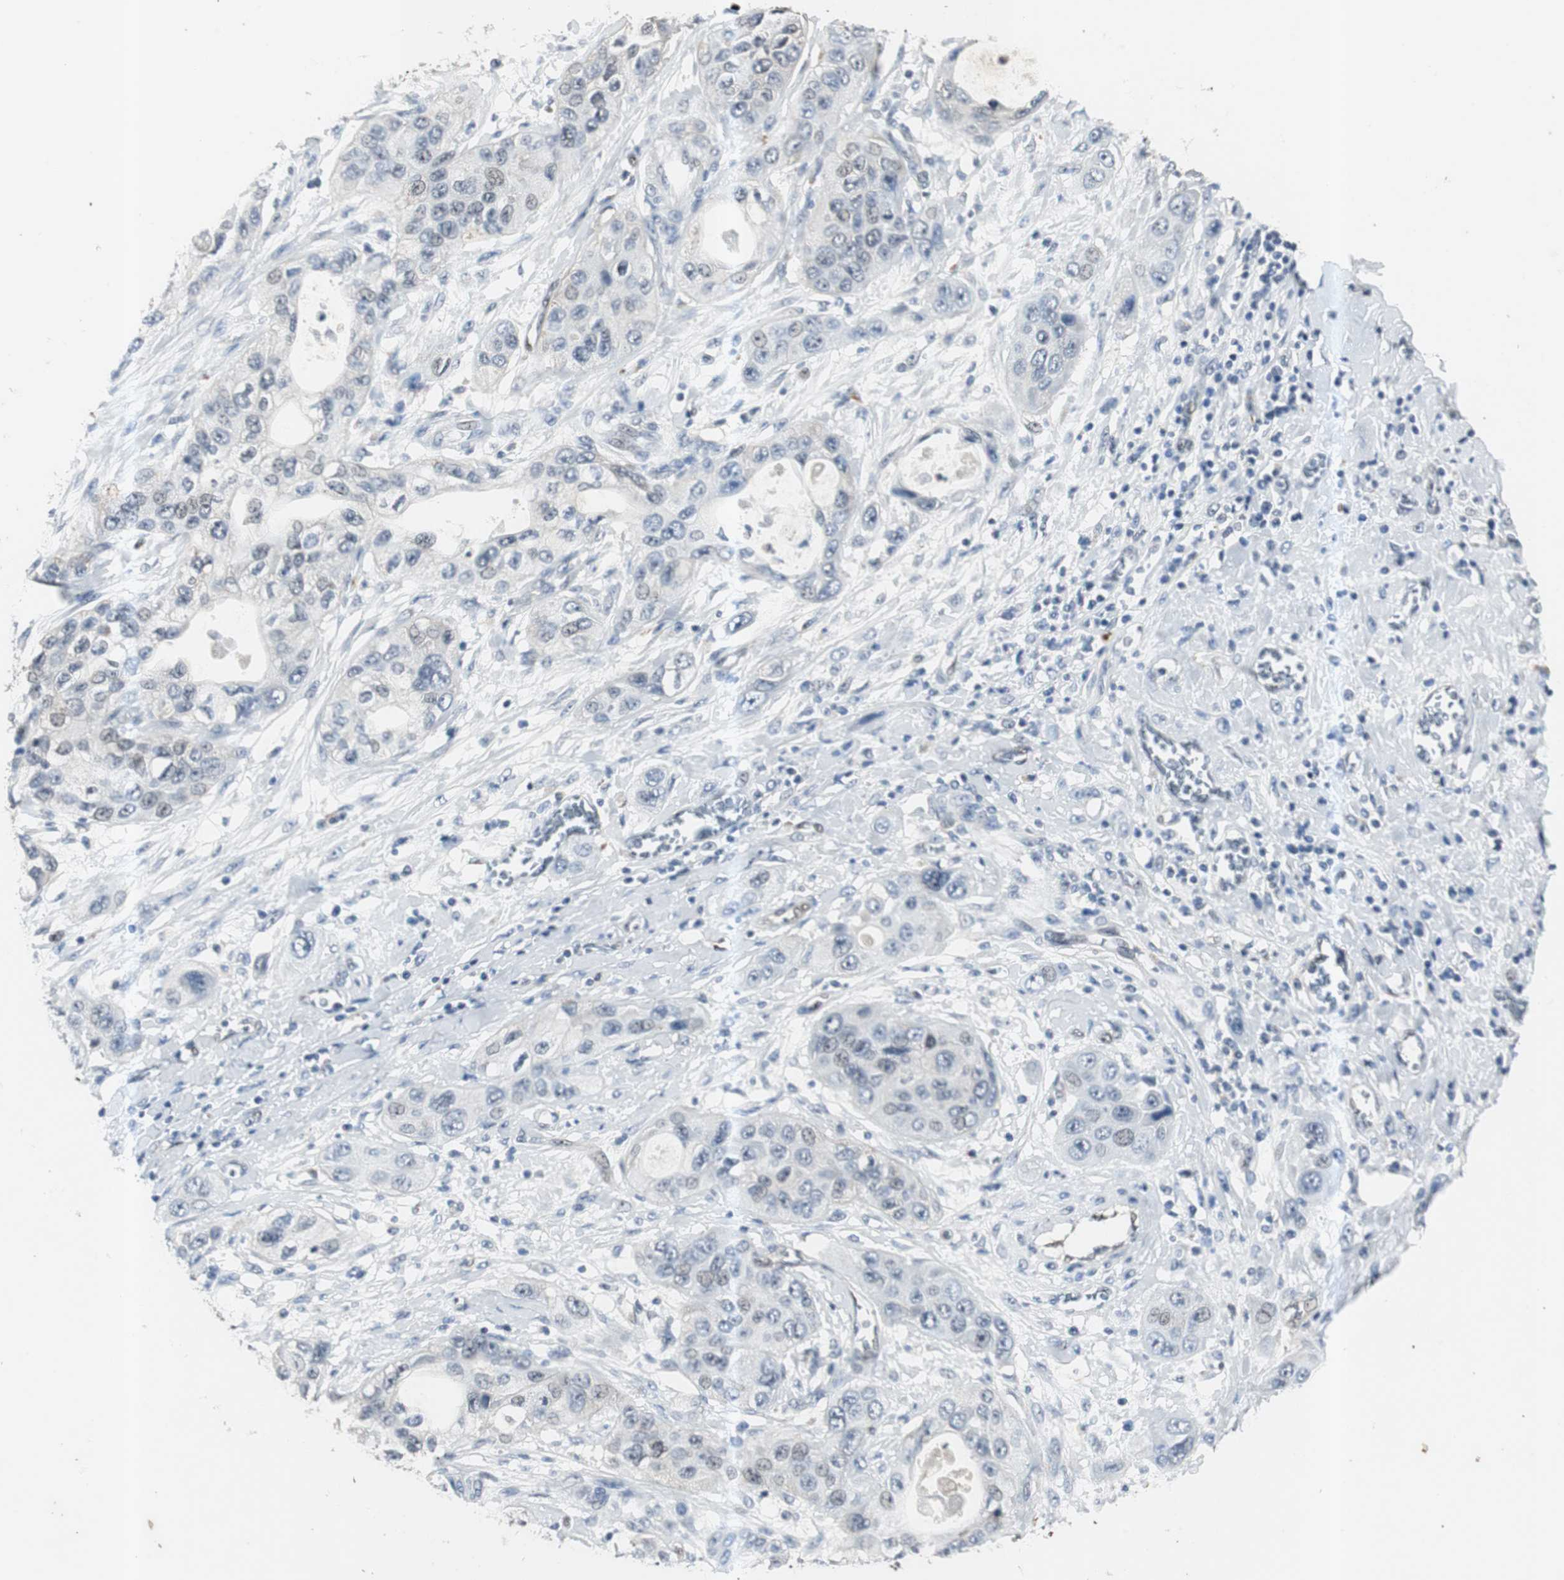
{"staining": {"intensity": "negative", "quantity": "none", "location": "none"}, "tissue": "pancreatic cancer", "cell_type": "Tumor cells", "image_type": "cancer", "snomed": [{"axis": "morphology", "description": "Adenocarcinoma, NOS"}, {"axis": "topography", "description": "Pancreas"}], "caption": "Immunohistochemistry (IHC) image of neoplastic tissue: pancreatic adenocarcinoma stained with DAB (3,3'-diaminobenzidine) displays no significant protein positivity in tumor cells.", "gene": "SMAD1", "patient": {"sex": "female", "age": 70}}